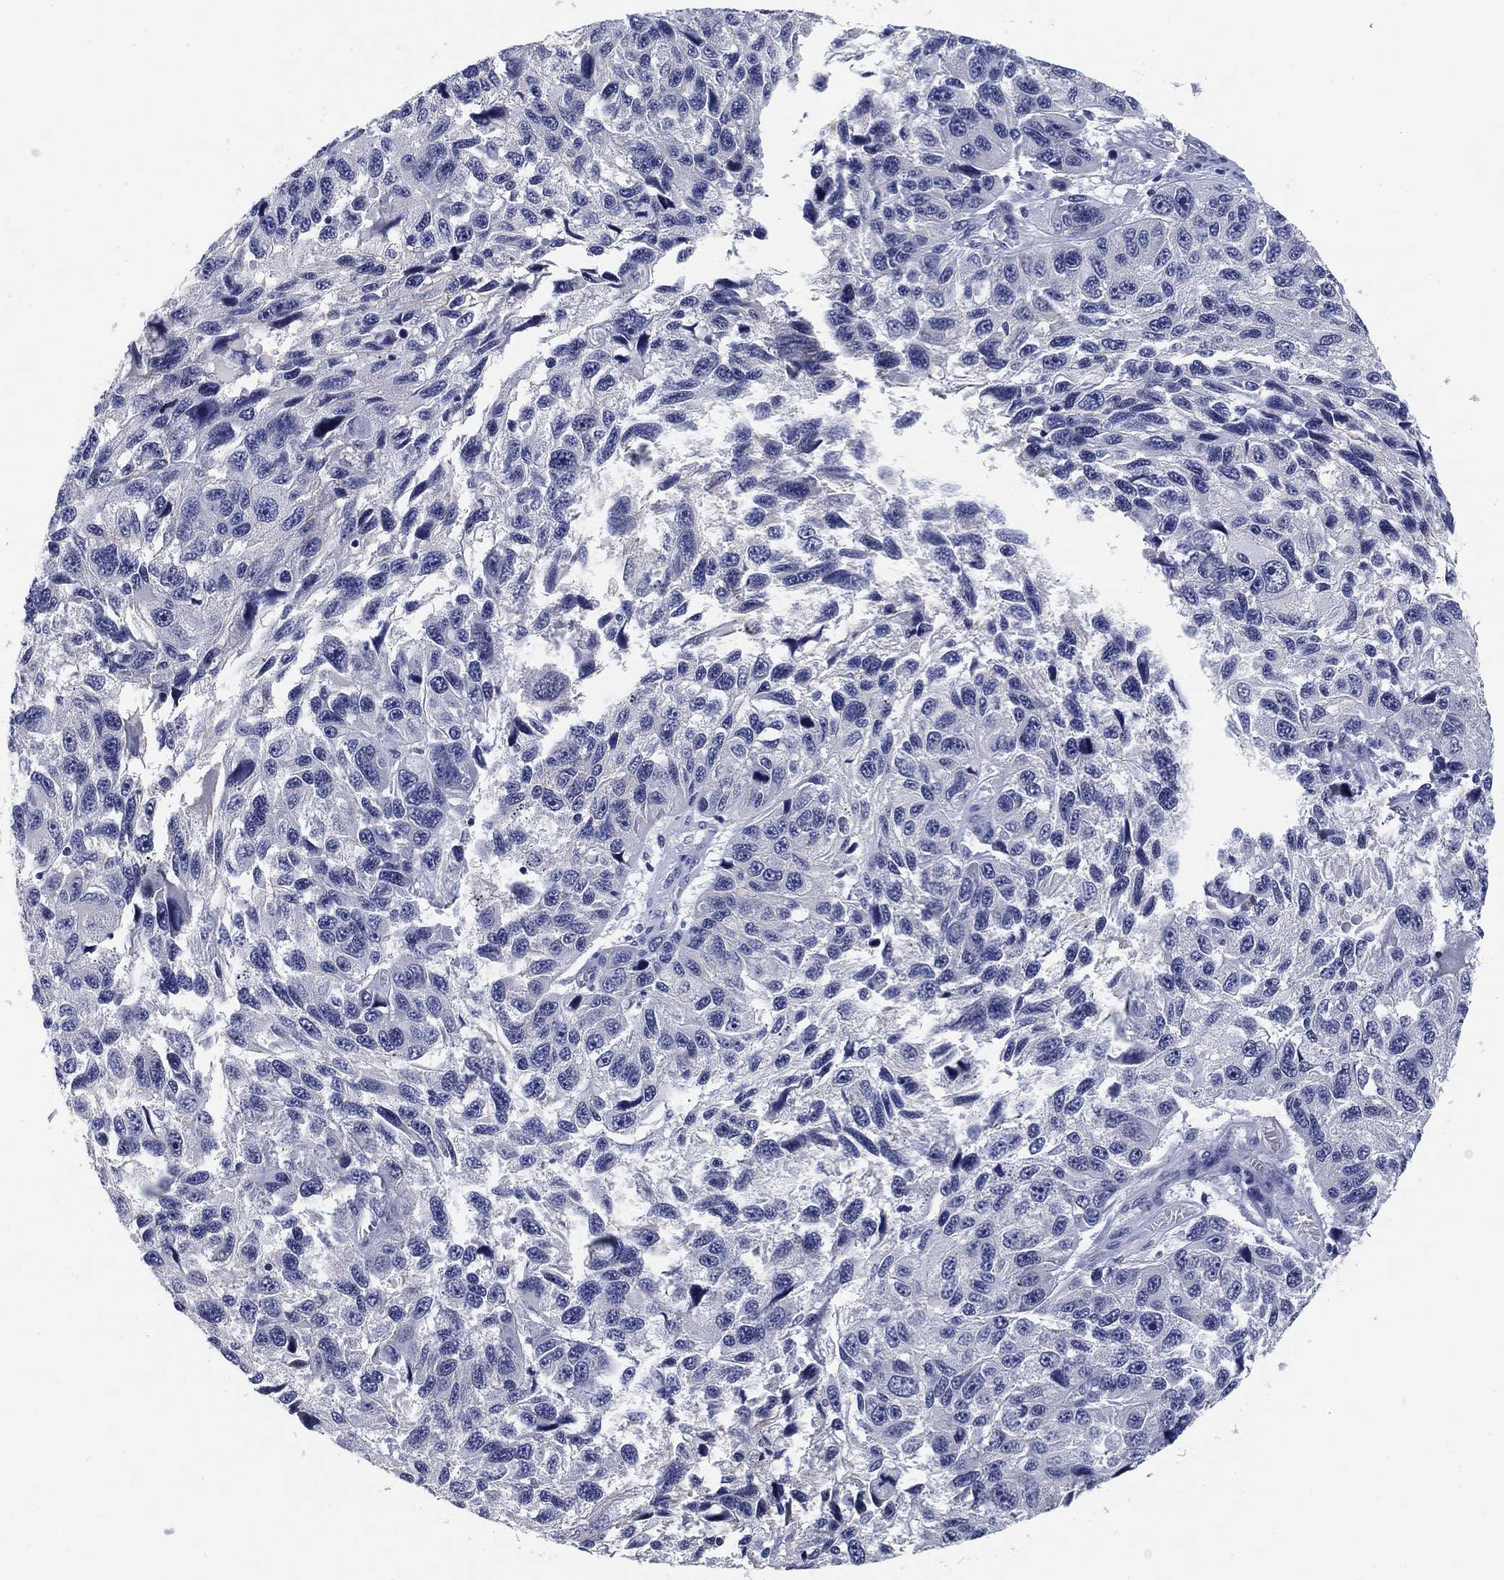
{"staining": {"intensity": "negative", "quantity": "none", "location": "none"}, "tissue": "melanoma", "cell_type": "Tumor cells", "image_type": "cancer", "snomed": [{"axis": "morphology", "description": "Malignant melanoma, NOS"}, {"axis": "topography", "description": "Skin"}], "caption": "A high-resolution image shows immunohistochemistry (IHC) staining of melanoma, which displays no significant staining in tumor cells.", "gene": "CLUL1", "patient": {"sex": "male", "age": 53}}